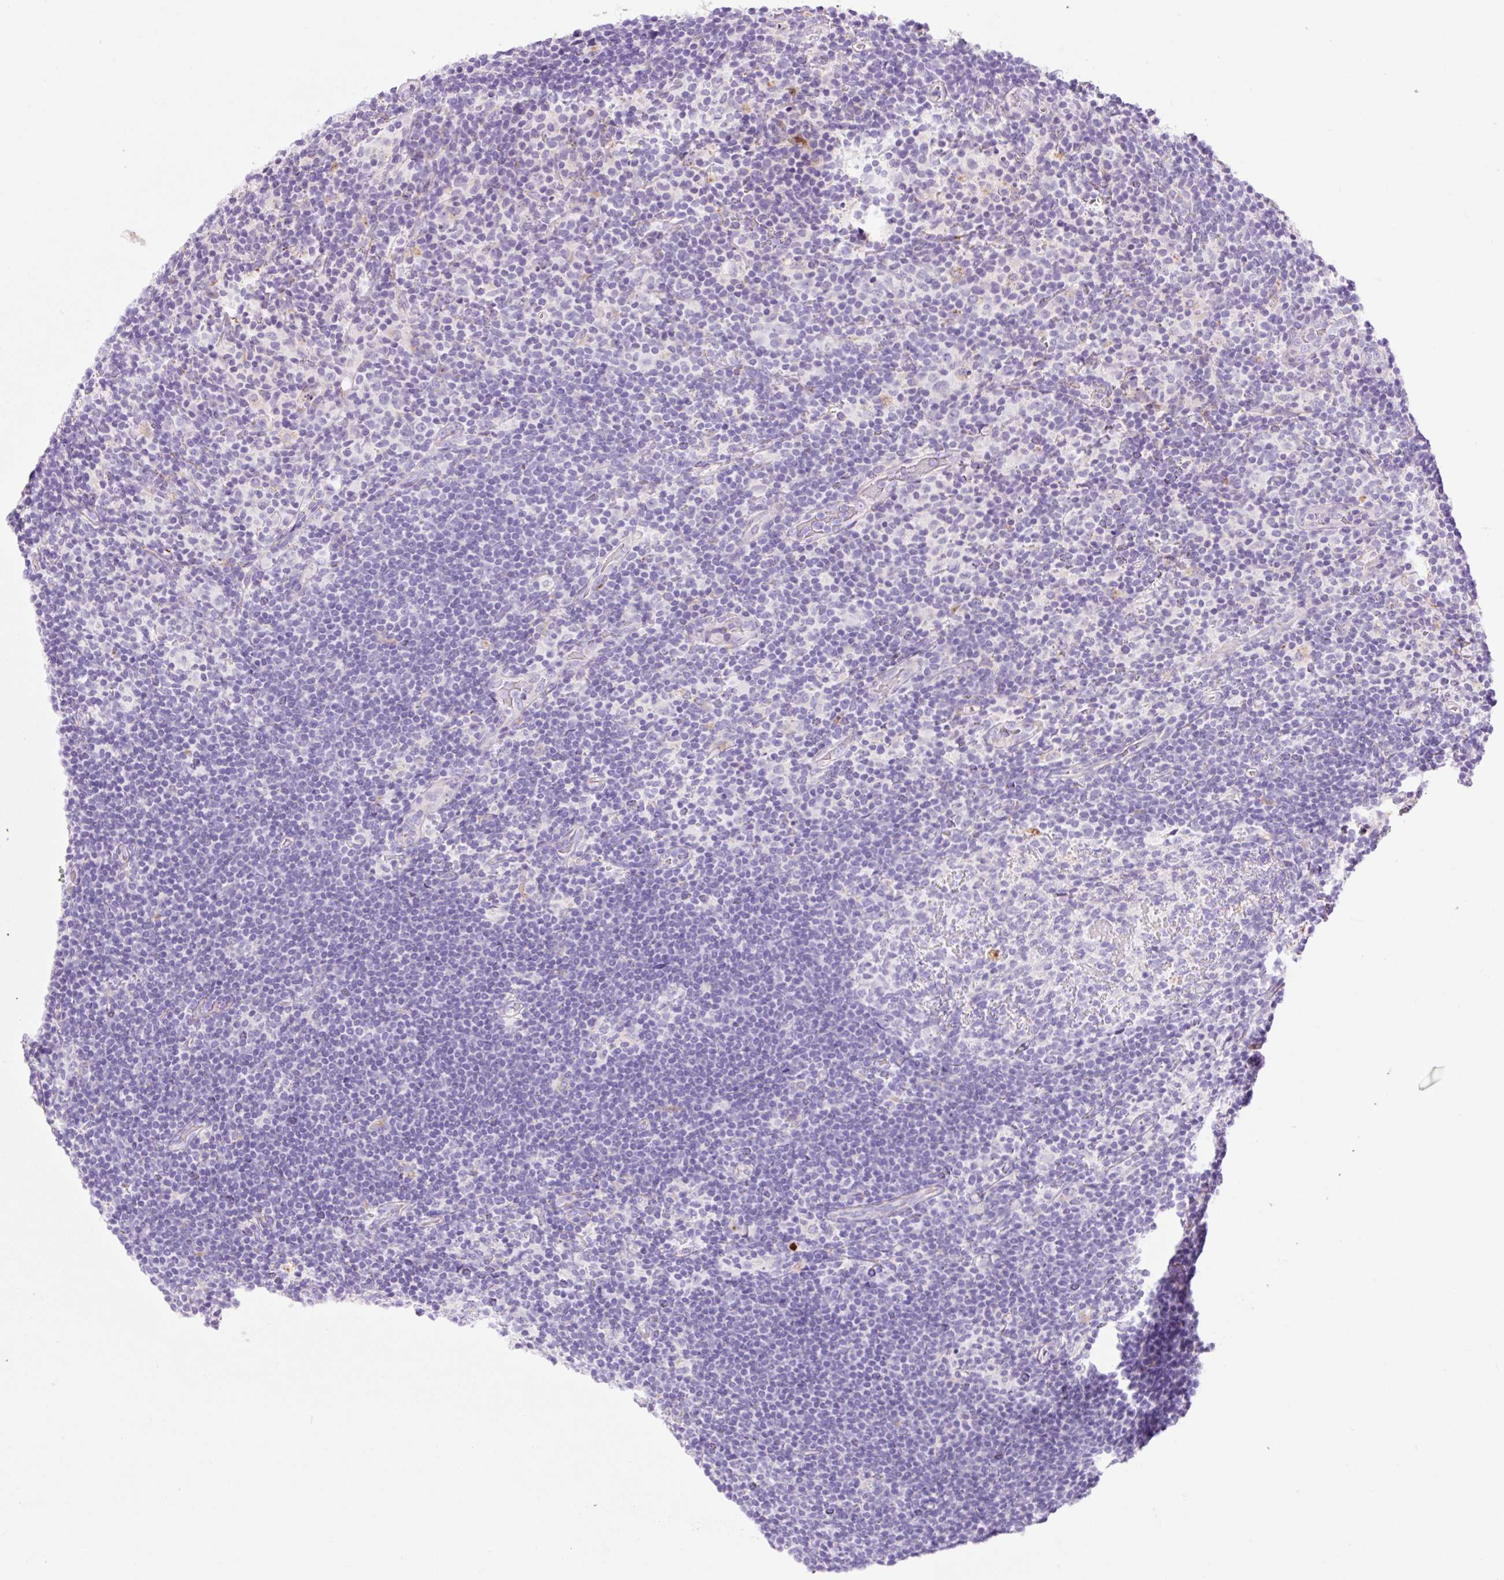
{"staining": {"intensity": "negative", "quantity": "none", "location": "none"}, "tissue": "lymphoma", "cell_type": "Tumor cells", "image_type": "cancer", "snomed": [{"axis": "morphology", "description": "Hodgkin's disease, NOS"}, {"axis": "topography", "description": "Lymph node"}], "caption": "The immunohistochemistry (IHC) micrograph has no significant positivity in tumor cells of Hodgkin's disease tissue.", "gene": "HEXA", "patient": {"sex": "female", "age": 57}}